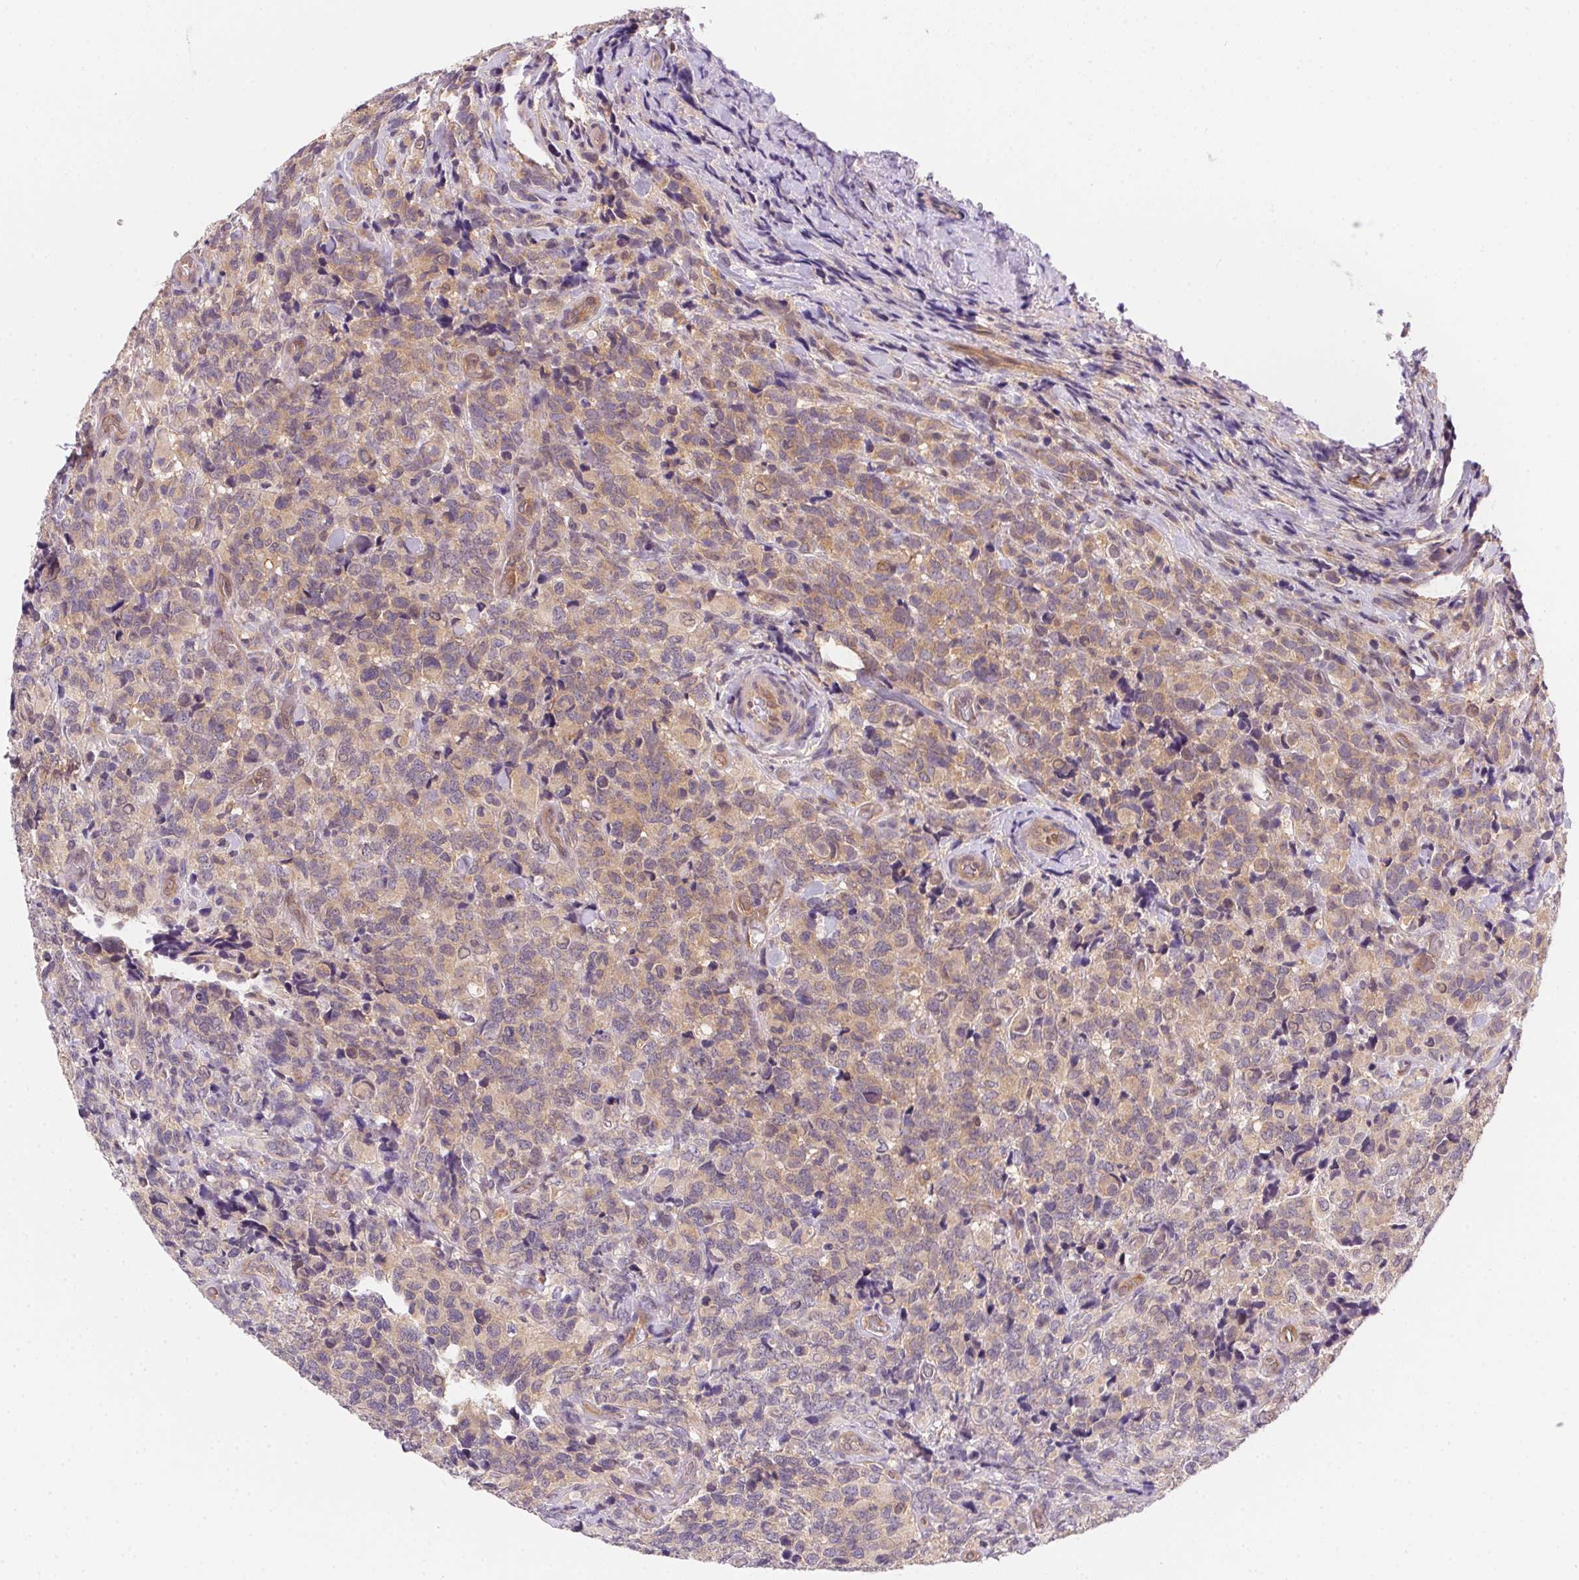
{"staining": {"intensity": "weak", "quantity": "25%-75%", "location": "cytoplasmic/membranous"}, "tissue": "glioma", "cell_type": "Tumor cells", "image_type": "cancer", "snomed": [{"axis": "morphology", "description": "Glioma, malignant, High grade"}, {"axis": "topography", "description": "Brain"}], "caption": "Malignant glioma (high-grade) stained for a protein (brown) shows weak cytoplasmic/membranous positive expression in approximately 25%-75% of tumor cells.", "gene": "PRKAA1", "patient": {"sex": "male", "age": 39}}